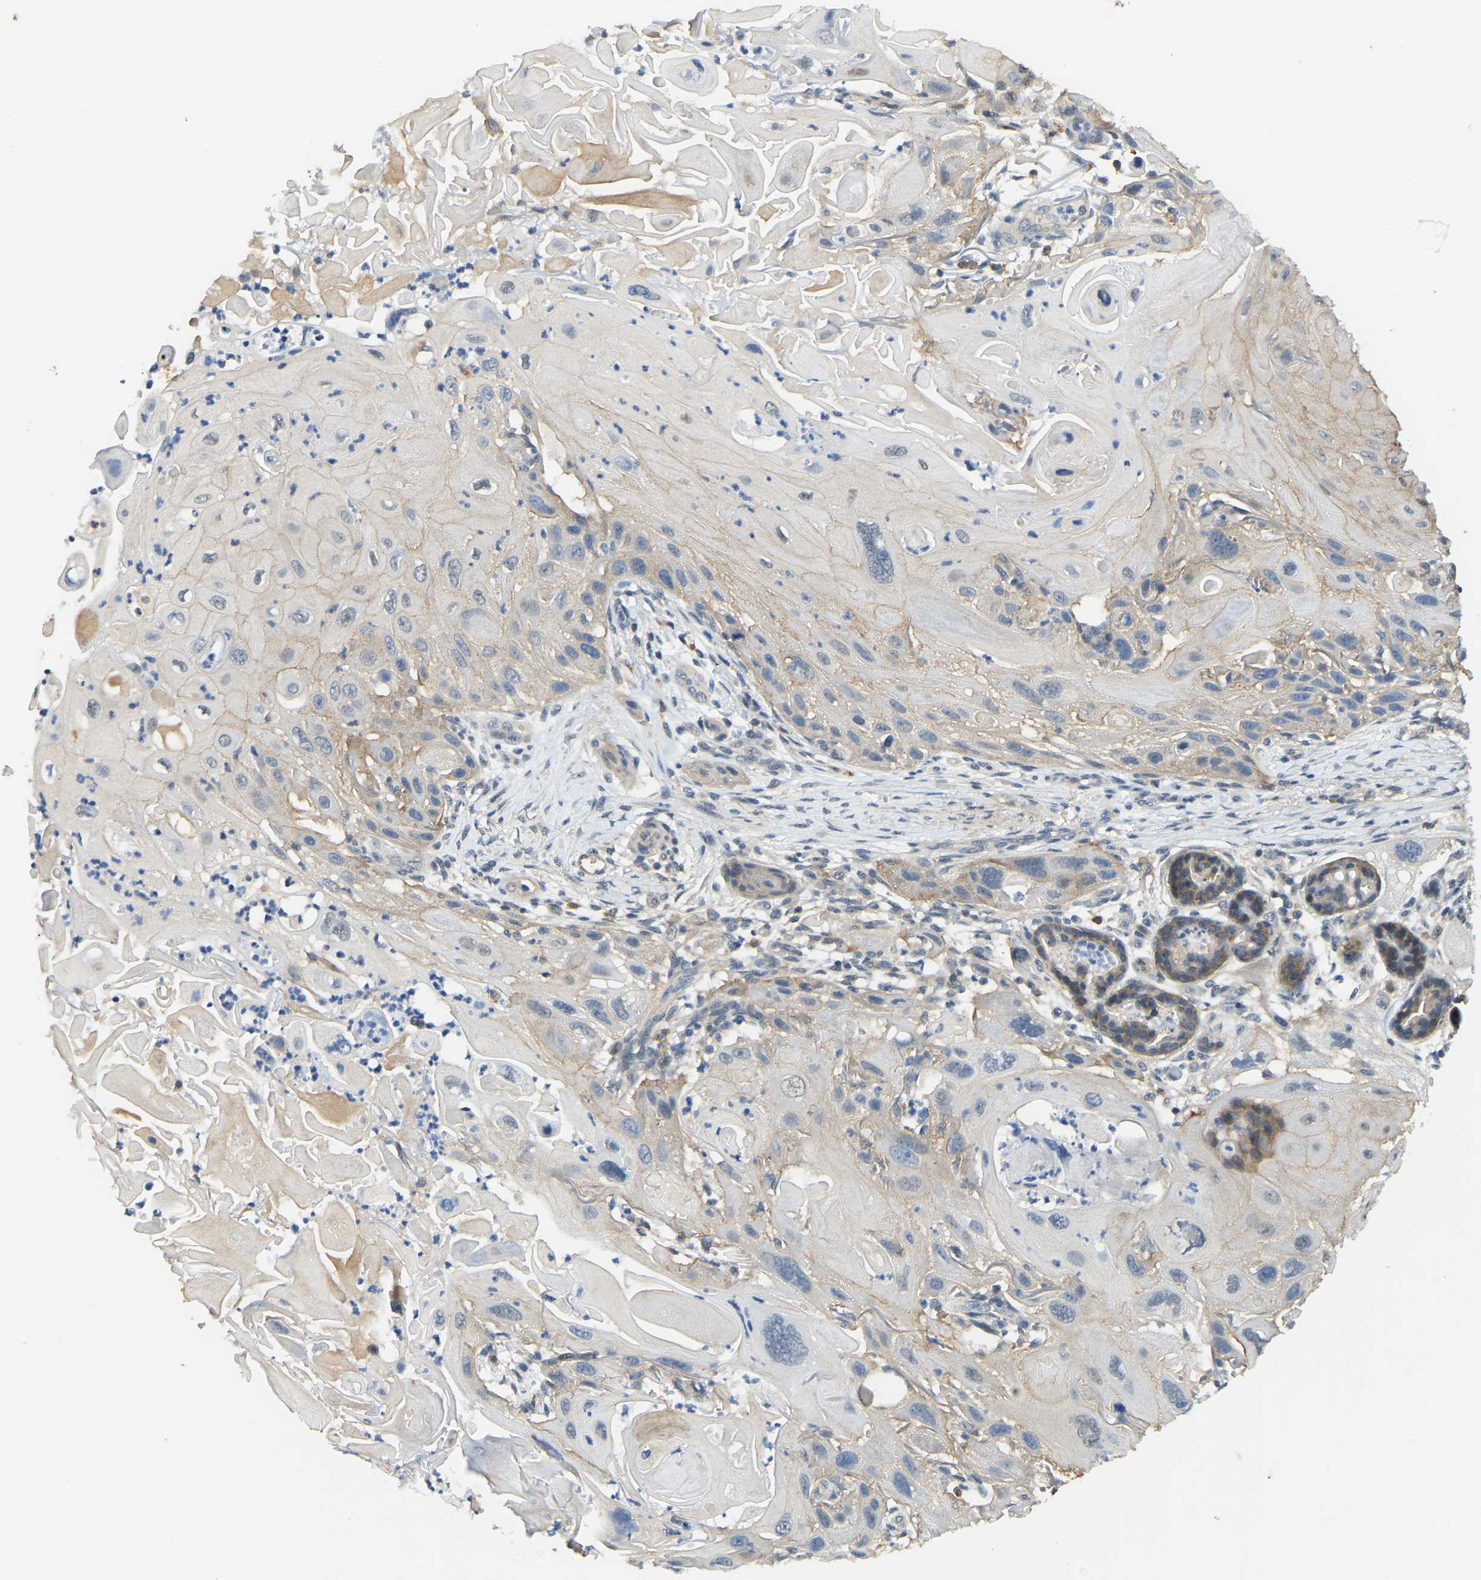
{"staining": {"intensity": "negative", "quantity": "none", "location": "none"}, "tissue": "skin cancer", "cell_type": "Tumor cells", "image_type": "cancer", "snomed": [{"axis": "morphology", "description": "Squamous cell carcinoma, NOS"}, {"axis": "topography", "description": "Skin"}], "caption": "DAB (3,3'-diaminobenzidine) immunohistochemical staining of human squamous cell carcinoma (skin) demonstrates no significant staining in tumor cells. (Stains: DAB (3,3'-diaminobenzidine) immunohistochemistry (IHC) with hematoxylin counter stain, Microscopy: brightfield microscopy at high magnification).", "gene": "AHNAK", "patient": {"sex": "female", "age": 77}}